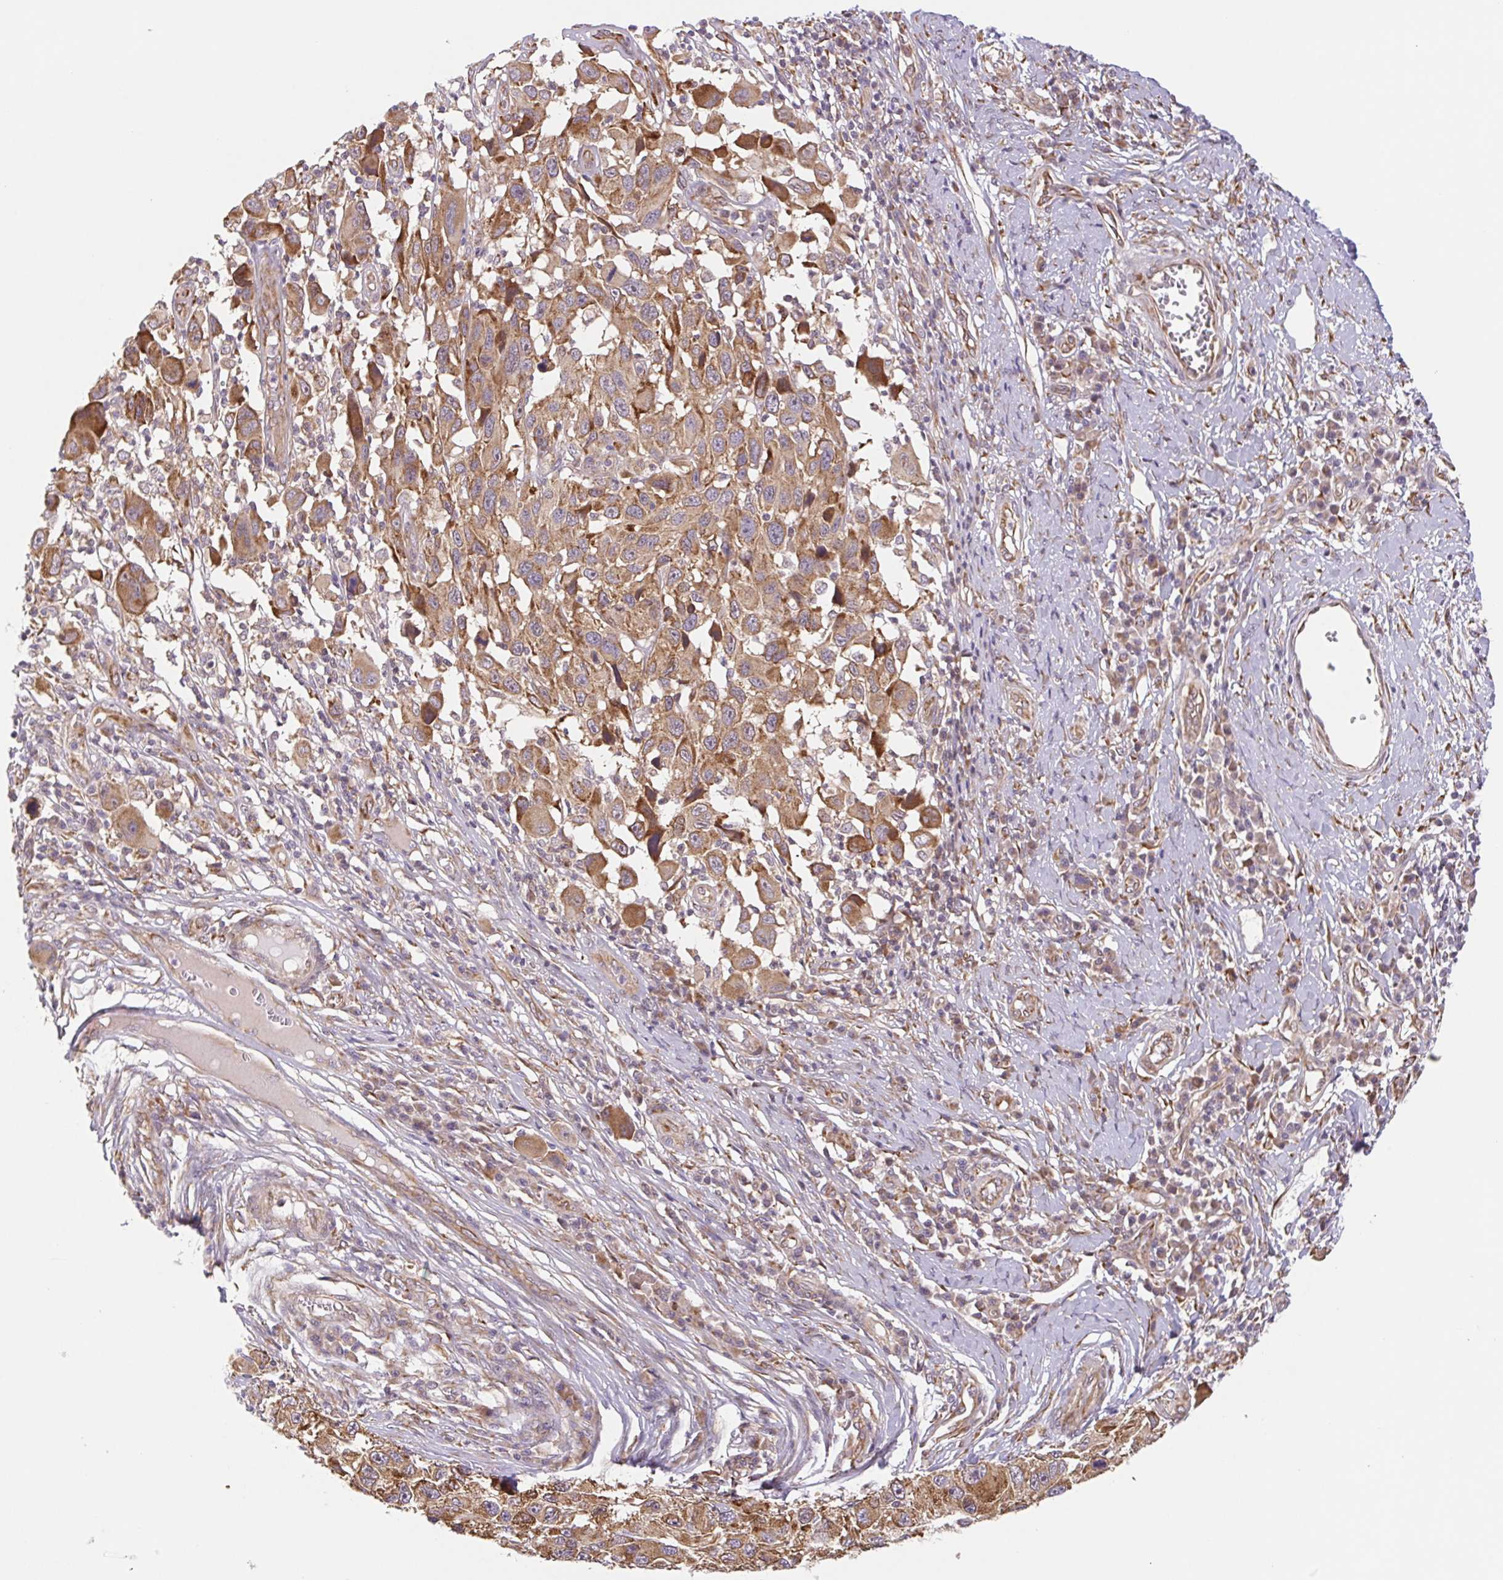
{"staining": {"intensity": "moderate", "quantity": ">75%", "location": "cytoplasmic/membranous"}, "tissue": "melanoma", "cell_type": "Tumor cells", "image_type": "cancer", "snomed": [{"axis": "morphology", "description": "Malignant melanoma, NOS"}, {"axis": "topography", "description": "Skin"}], "caption": "Brown immunohistochemical staining in human malignant melanoma exhibits moderate cytoplasmic/membranous staining in approximately >75% of tumor cells.", "gene": "LYPD5", "patient": {"sex": "male", "age": 53}}